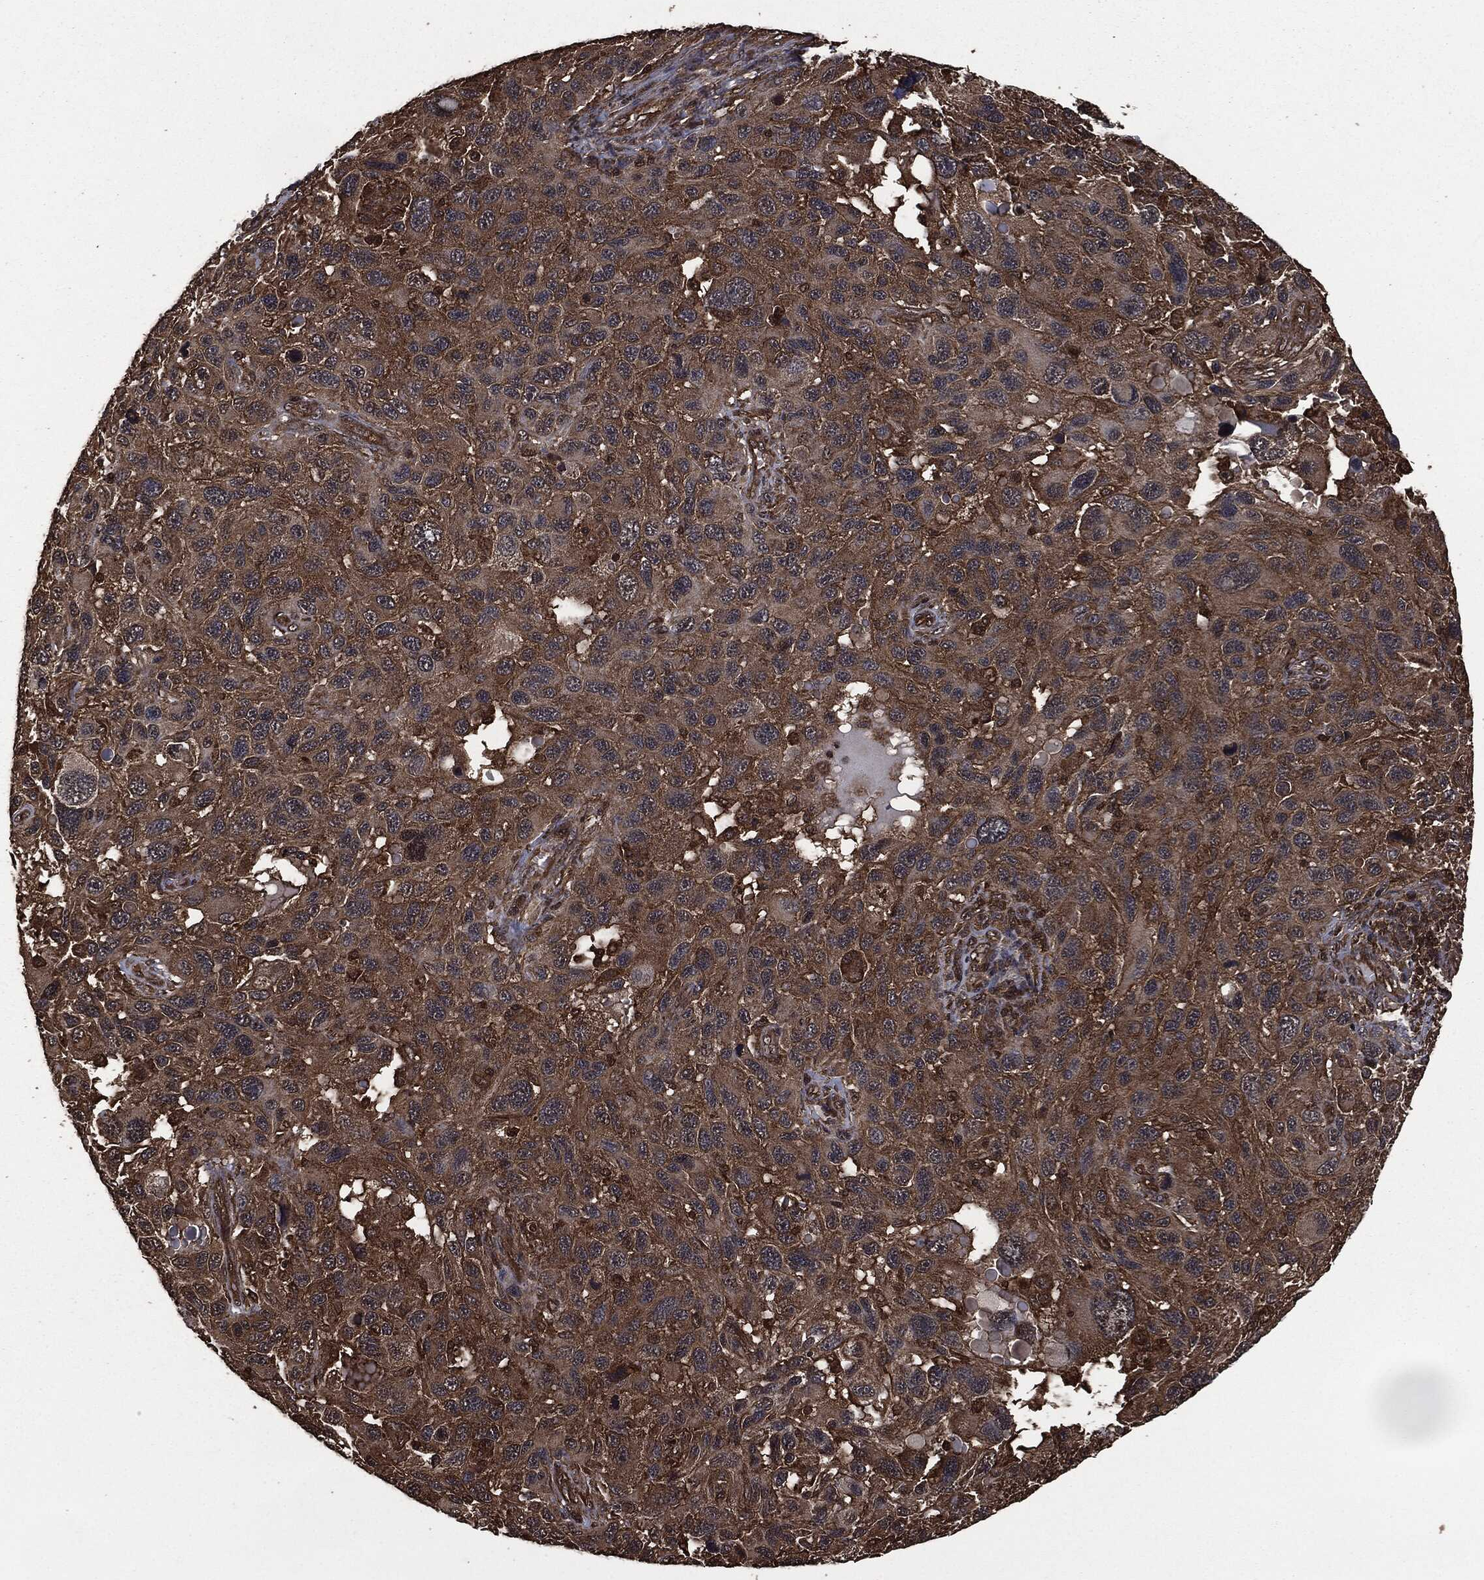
{"staining": {"intensity": "moderate", "quantity": ">75%", "location": "cytoplasmic/membranous"}, "tissue": "melanoma", "cell_type": "Tumor cells", "image_type": "cancer", "snomed": [{"axis": "morphology", "description": "Malignant melanoma, NOS"}, {"axis": "topography", "description": "Skin"}], "caption": "Approximately >75% of tumor cells in malignant melanoma show moderate cytoplasmic/membranous protein positivity as visualized by brown immunohistochemical staining.", "gene": "HRAS", "patient": {"sex": "male", "age": 53}}